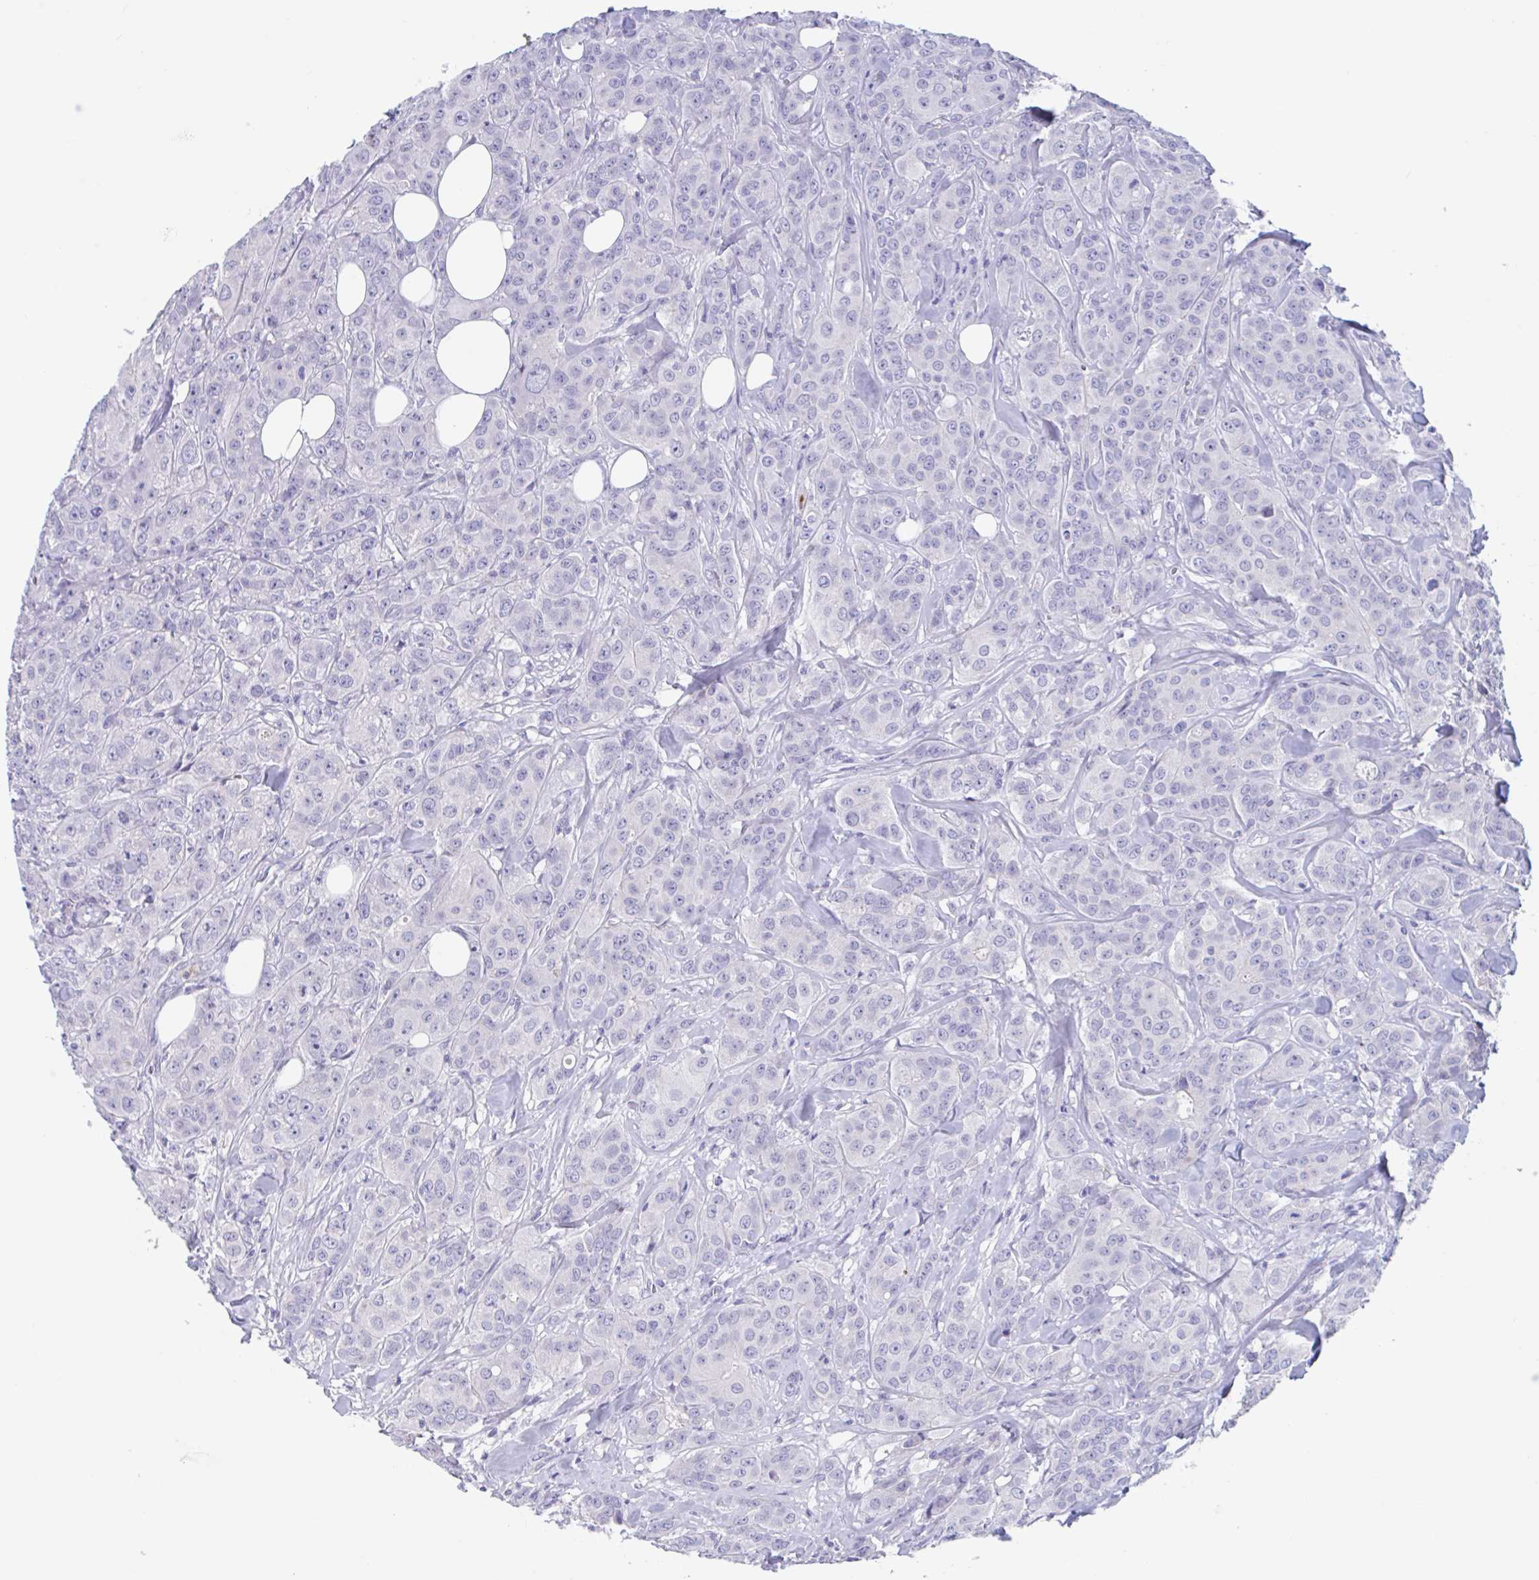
{"staining": {"intensity": "negative", "quantity": "none", "location": "none"}, "tissue": "breast cancer", "cell_type": "Tumor cells", "image_type": "cancer", "snomed": [{"axis": "morphology", "description": "Normal tissue, NOS"}, {"axis": "morphology", "description": "Duct carcinoma"}, {"axis": "topography", "description": "Breast"}], "caption": "Photomicrograph shows no protein positivity in tumor cells of breast intraductal carcinoma tissue.", "gene": "ZNHIT2", "patient": {"sex": "female", "age": 43}}